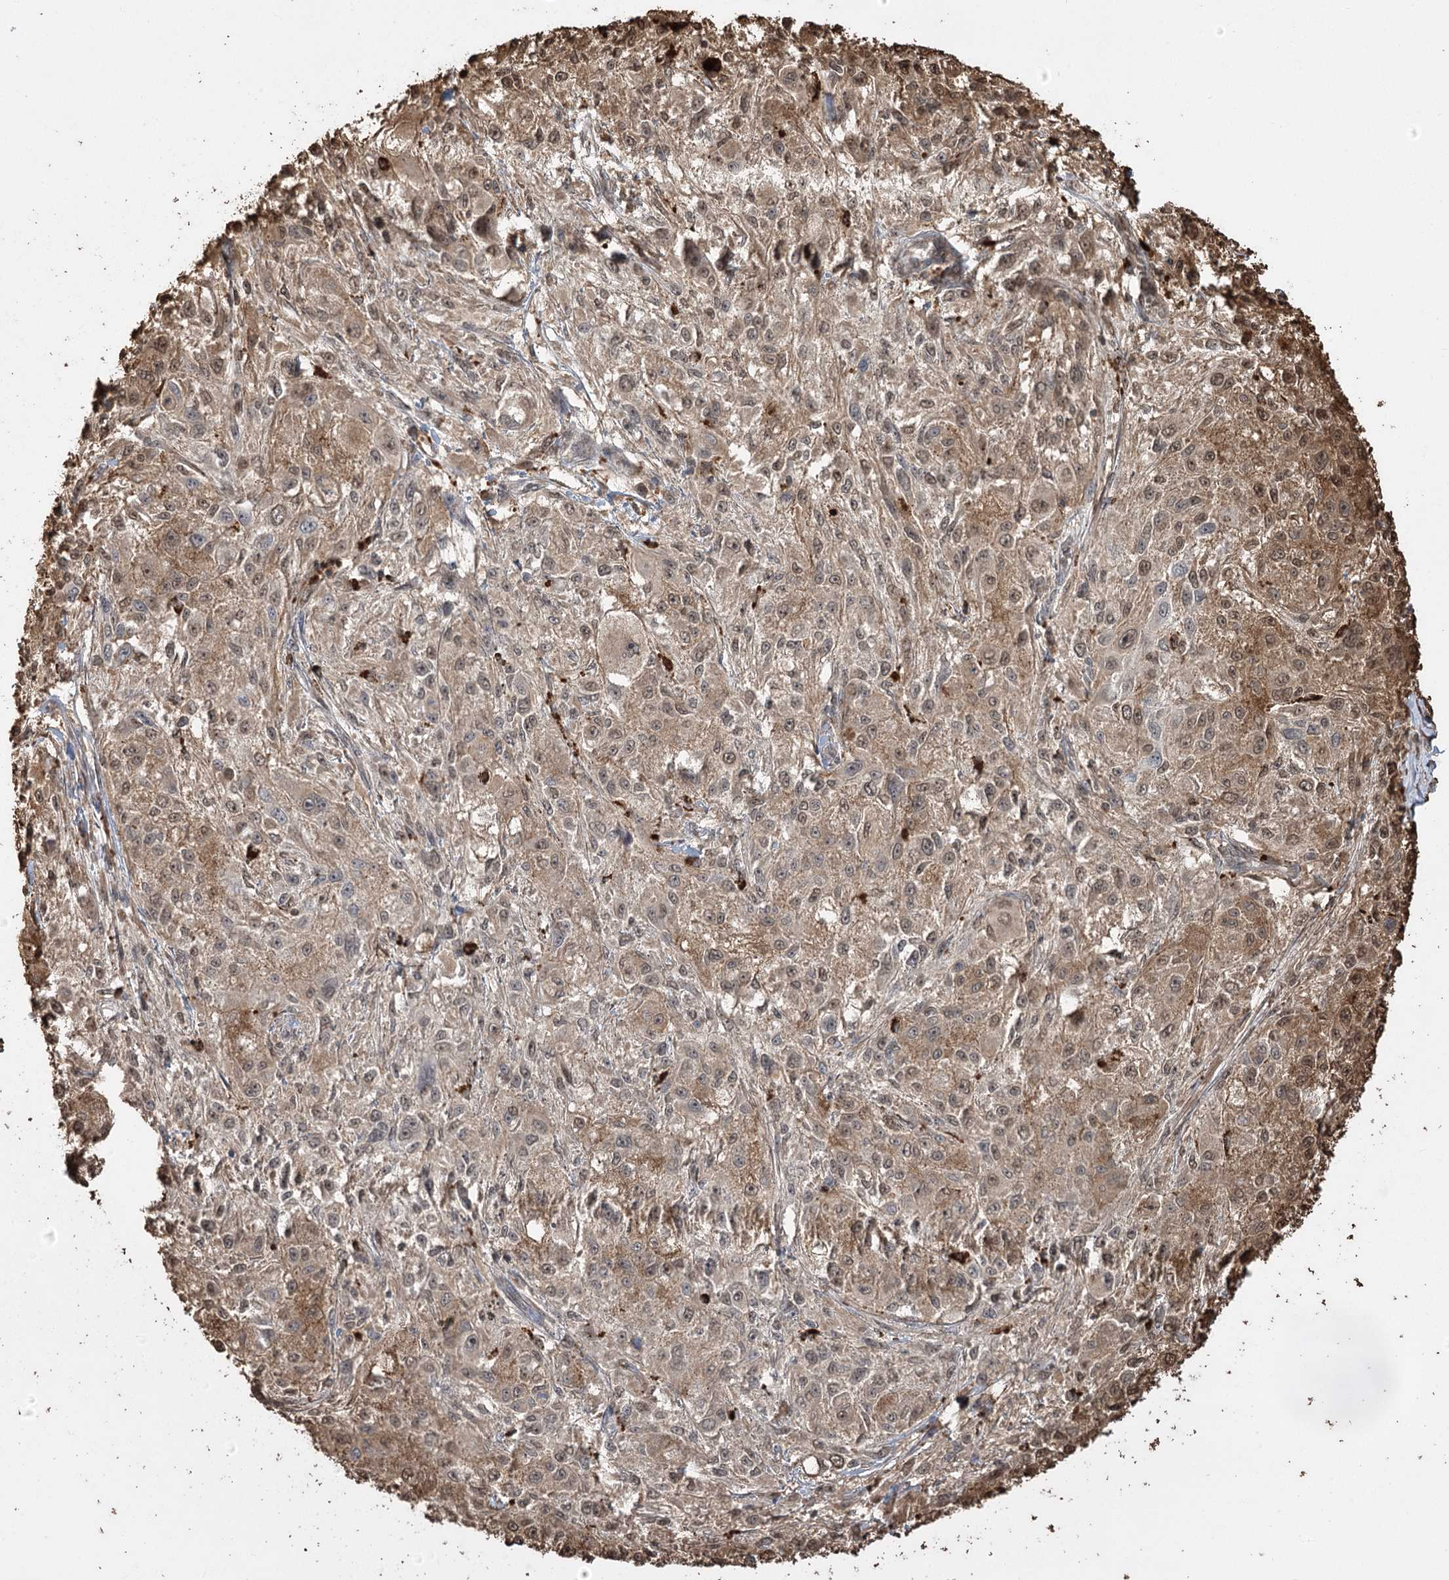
{"staining": {"intensity": "weak", "quantity": ">75%", "location": "cytoplasmic/membranous,nuclear"}, "tissue": "melanoma", "cell_type": "Tumor cells", "image_type": "cancer", "snomed": [{"axis": "morphology", "description": "Necrosis, NOS"}, {"axis": "morphology", "description": "Malignant melanoma, NOS"}, {"axis": "topography", "description": "Skin"}], "caption": "The histopathology image shows staining of melanoma, revealing weak cytoplasmic/membranous and nuclear protein staining (brown color) within tumor cells.", "gene": "PLCH1", "patient": {"sex": "female", "age": 87}}